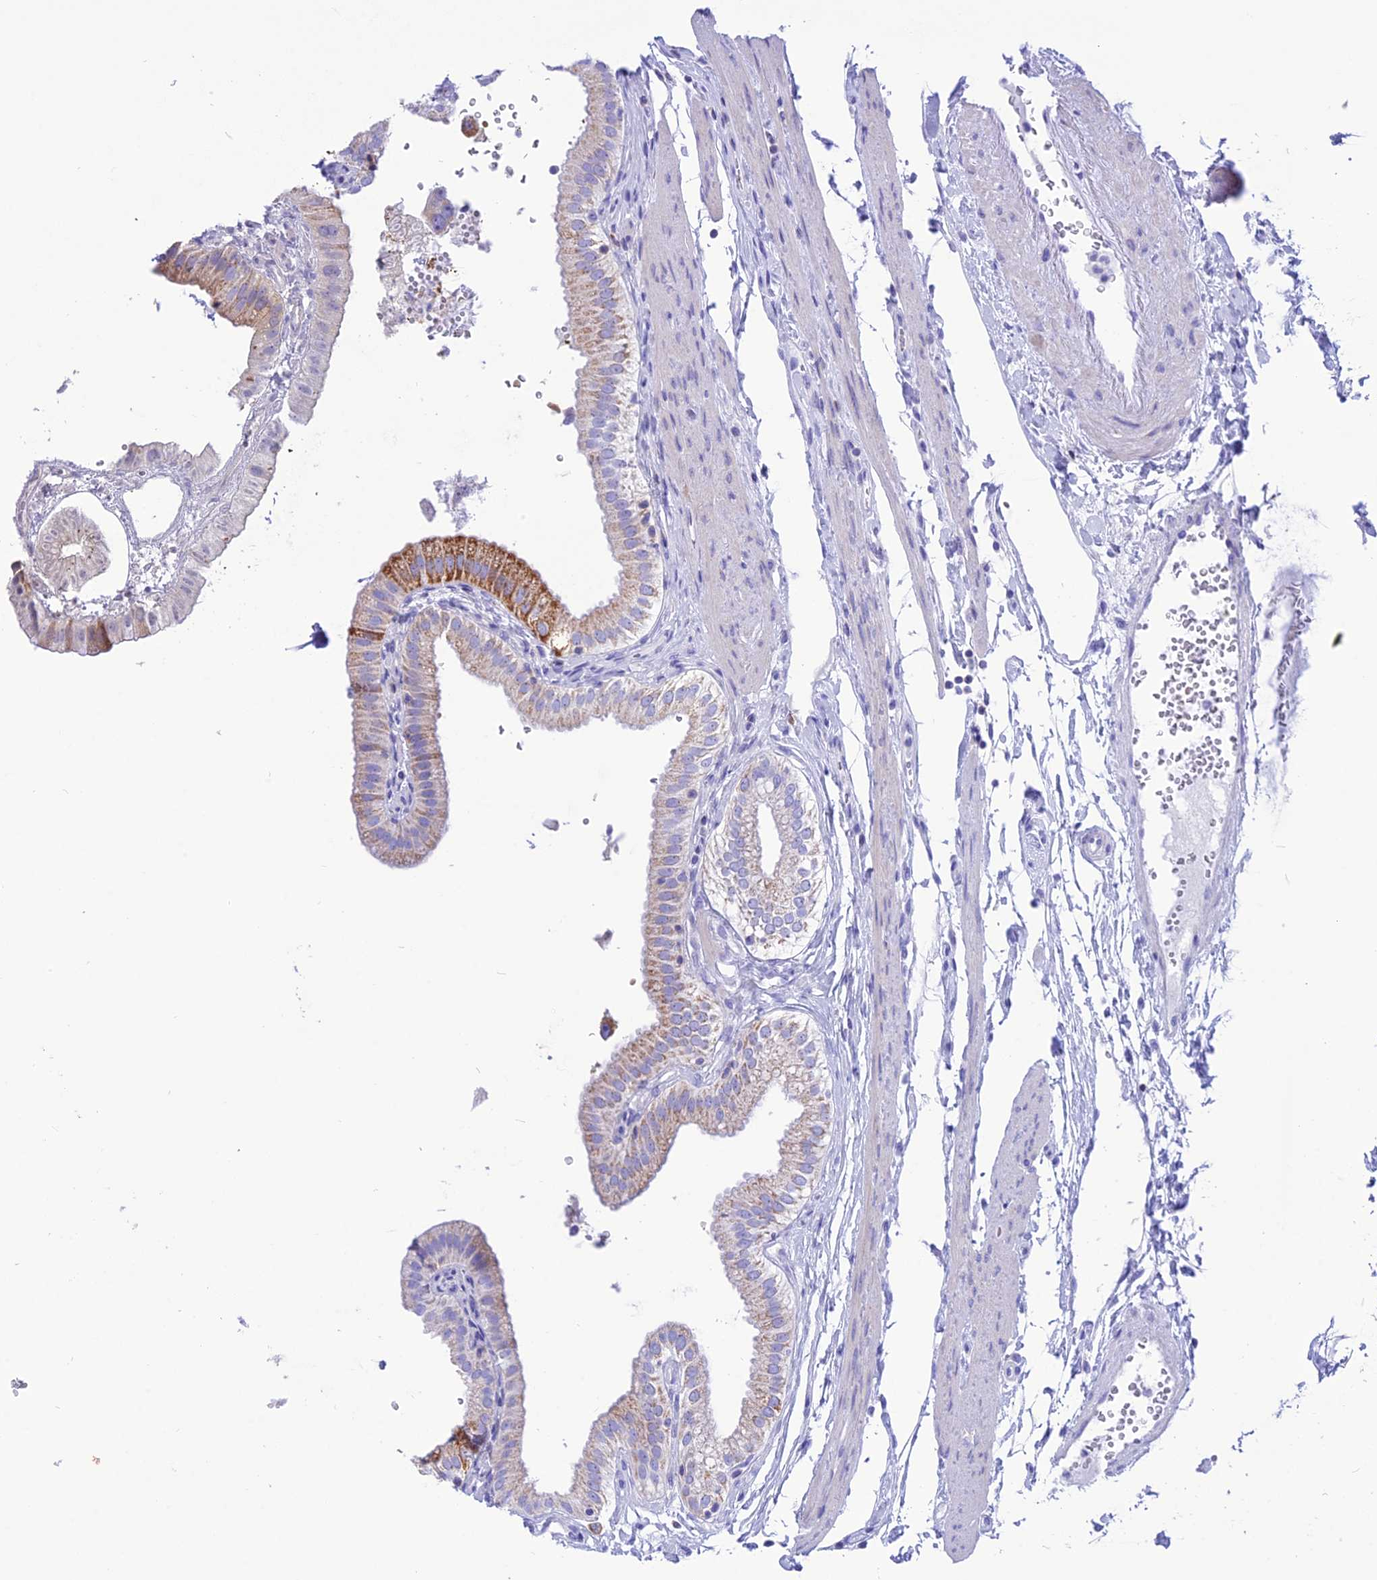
{"staining": {"intensity": "moderate", "quantity": "<25%", "location": "cytoplasmic/membranous"}, "tissue": "gallbladder", "cell_type": "Glandular cells", "image_type": "normal", "snomed": [{"axis": "morphology", "description": "Normal tissue, NOS"}, {"axis": "topography", "description": "Gallbladder"}], "caption": "A brown stain labels moderate cytoplasmic/membranous expression of a protein in glandular cells of unremarkable human gallbladder. (brown staining indicates protein expression, while blue staining denotes nuclei).", "gene": "GLYATL1B", "patient": {"sex": "female", "age": 61}}